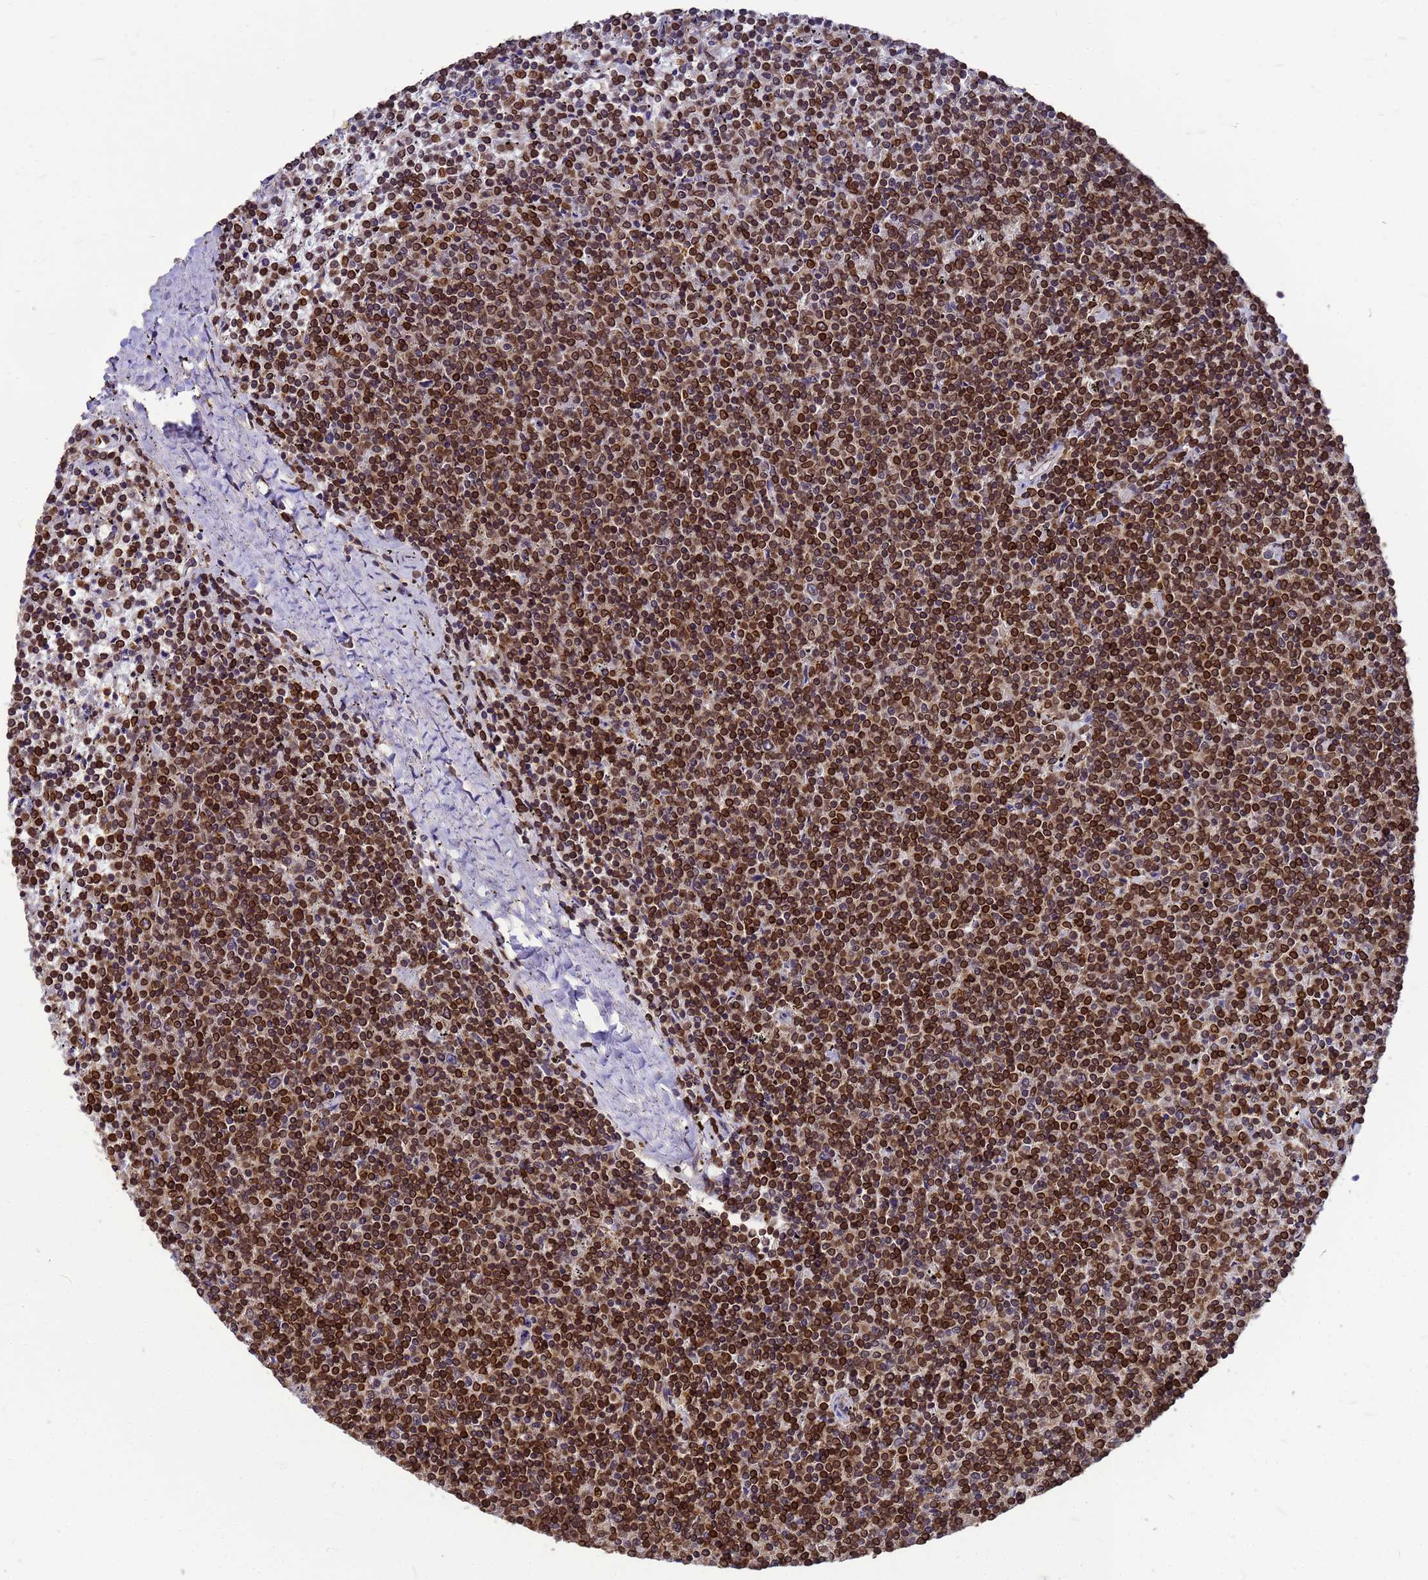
{"staining": {"intensity": "strong", "quantity": ">75%", "location": "cytoplasmic/membranous,nuclear"}, "tissue": "lymphoma", "cell_type": "Tumor cells", "image_type": "cancer", "snomed": [{"axis": "morphology", "description": "Malignant lymphoma, non-Hodgkin's type, Low grade"}, {"axis": "topography", "description": "Spleen"}], "caption": "This histopathology image displays immunohistochemistry (IHC) staining of human low-grade malignant lymphoma, non-Hodgkin's type, with high strong cytoplasmic/membranous and nuclear positivity in approximately >75% of tumor cells.", "gene": "C1orf35", "patient": {"sex": "female", "age": 50}}